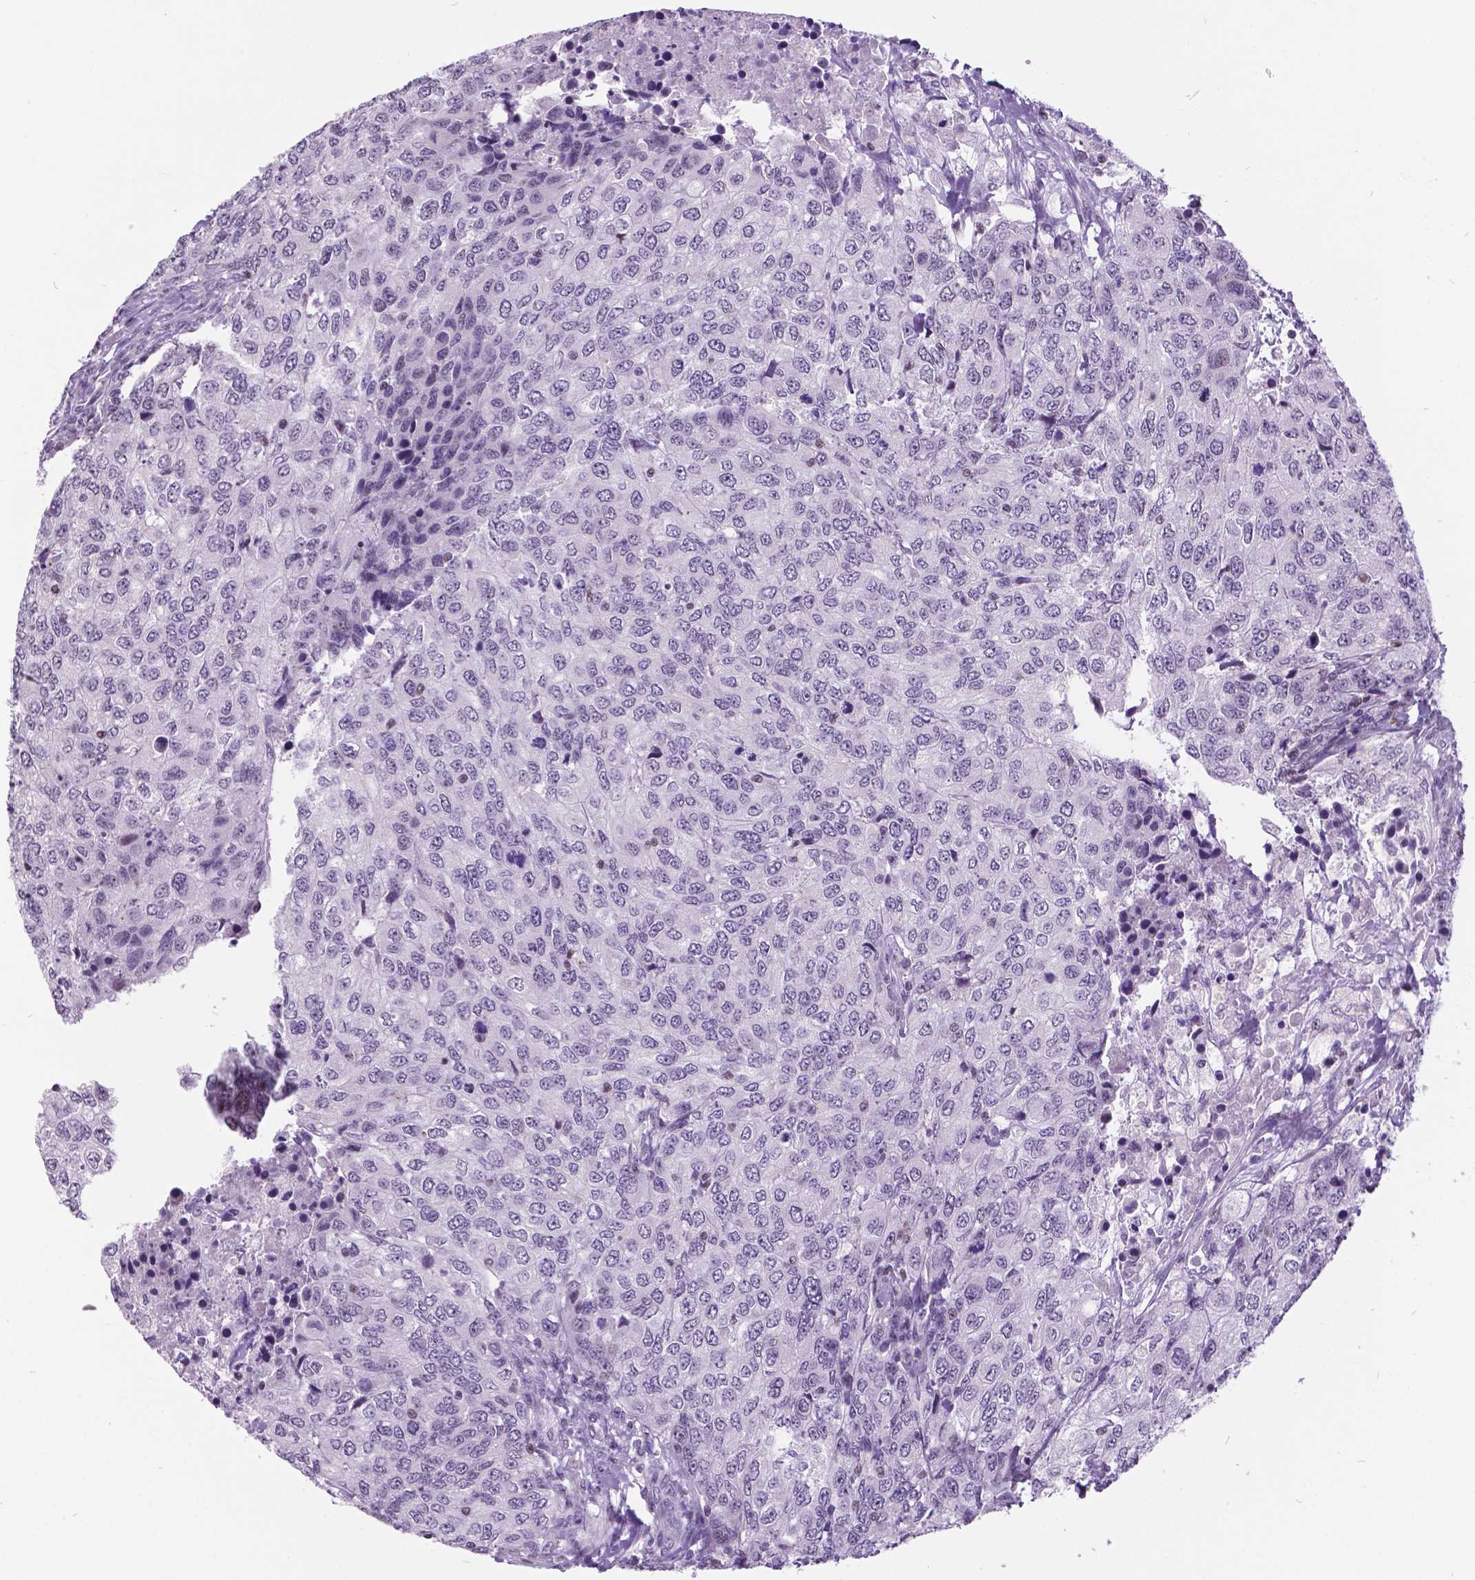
{"staining": {"intensity": "negative", "quantity": "none", "location": "none"}, "tissue": "urothelial cancer", "cell_type": "Tumor cells", "image_type": "cancer", "snomed": [{"axis": "morphology", "description": "Urothelial carcinoma, High grade"}, {"axis": "topography", "description": "Urinary bladder"}], "caption": "DAB (3,3'-diaminobenzidine) immunohistochemical staining of urothelial cancer demonstrates no significant staining in tumor cells.", "gene": "DPF3", "patient": {"sex": "female", "age": 78}}